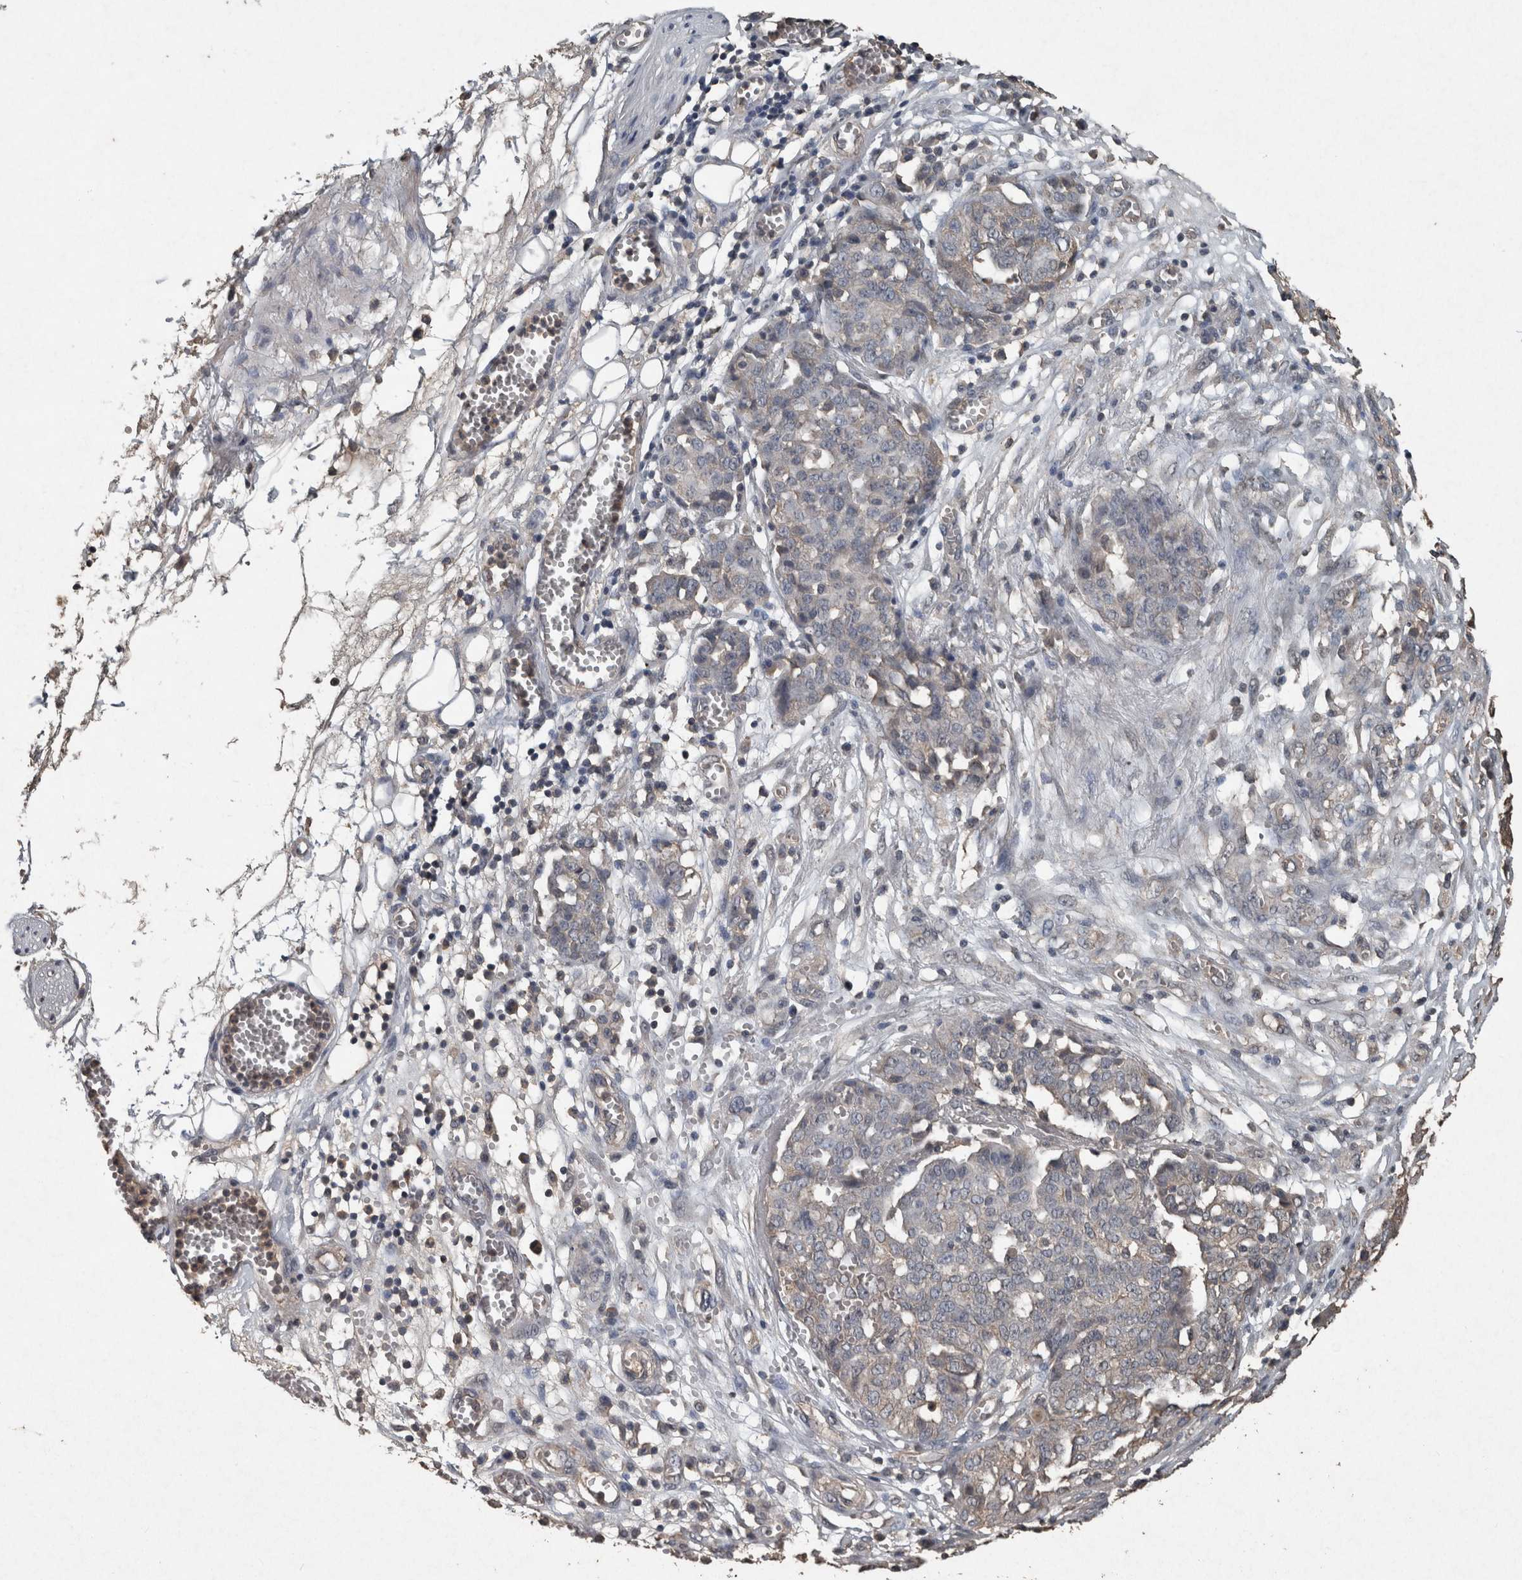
{"staining": {"intensity": "weak", "quantity": "<25%", "location": "cytoplasmic/membranous"}, "tissue": "ovarian cancer", "cell_type": "Tumor cells", "image_type": "cancer", "snomed": [{"axis": "morphology", "description": "Cystadenocarcinoma, serous, NOS"}, {"axis": "topography", "description": "Soft tissue"}, {"axis": "topography", "description": "Ovary"}], "caption": "Serous cystadenocarcinoma (ovarian) stained for a protein using IHC shows no expression tumor cells.", "gene": "FGFRL1", "patient": {"sex": "female", "age": 57}}